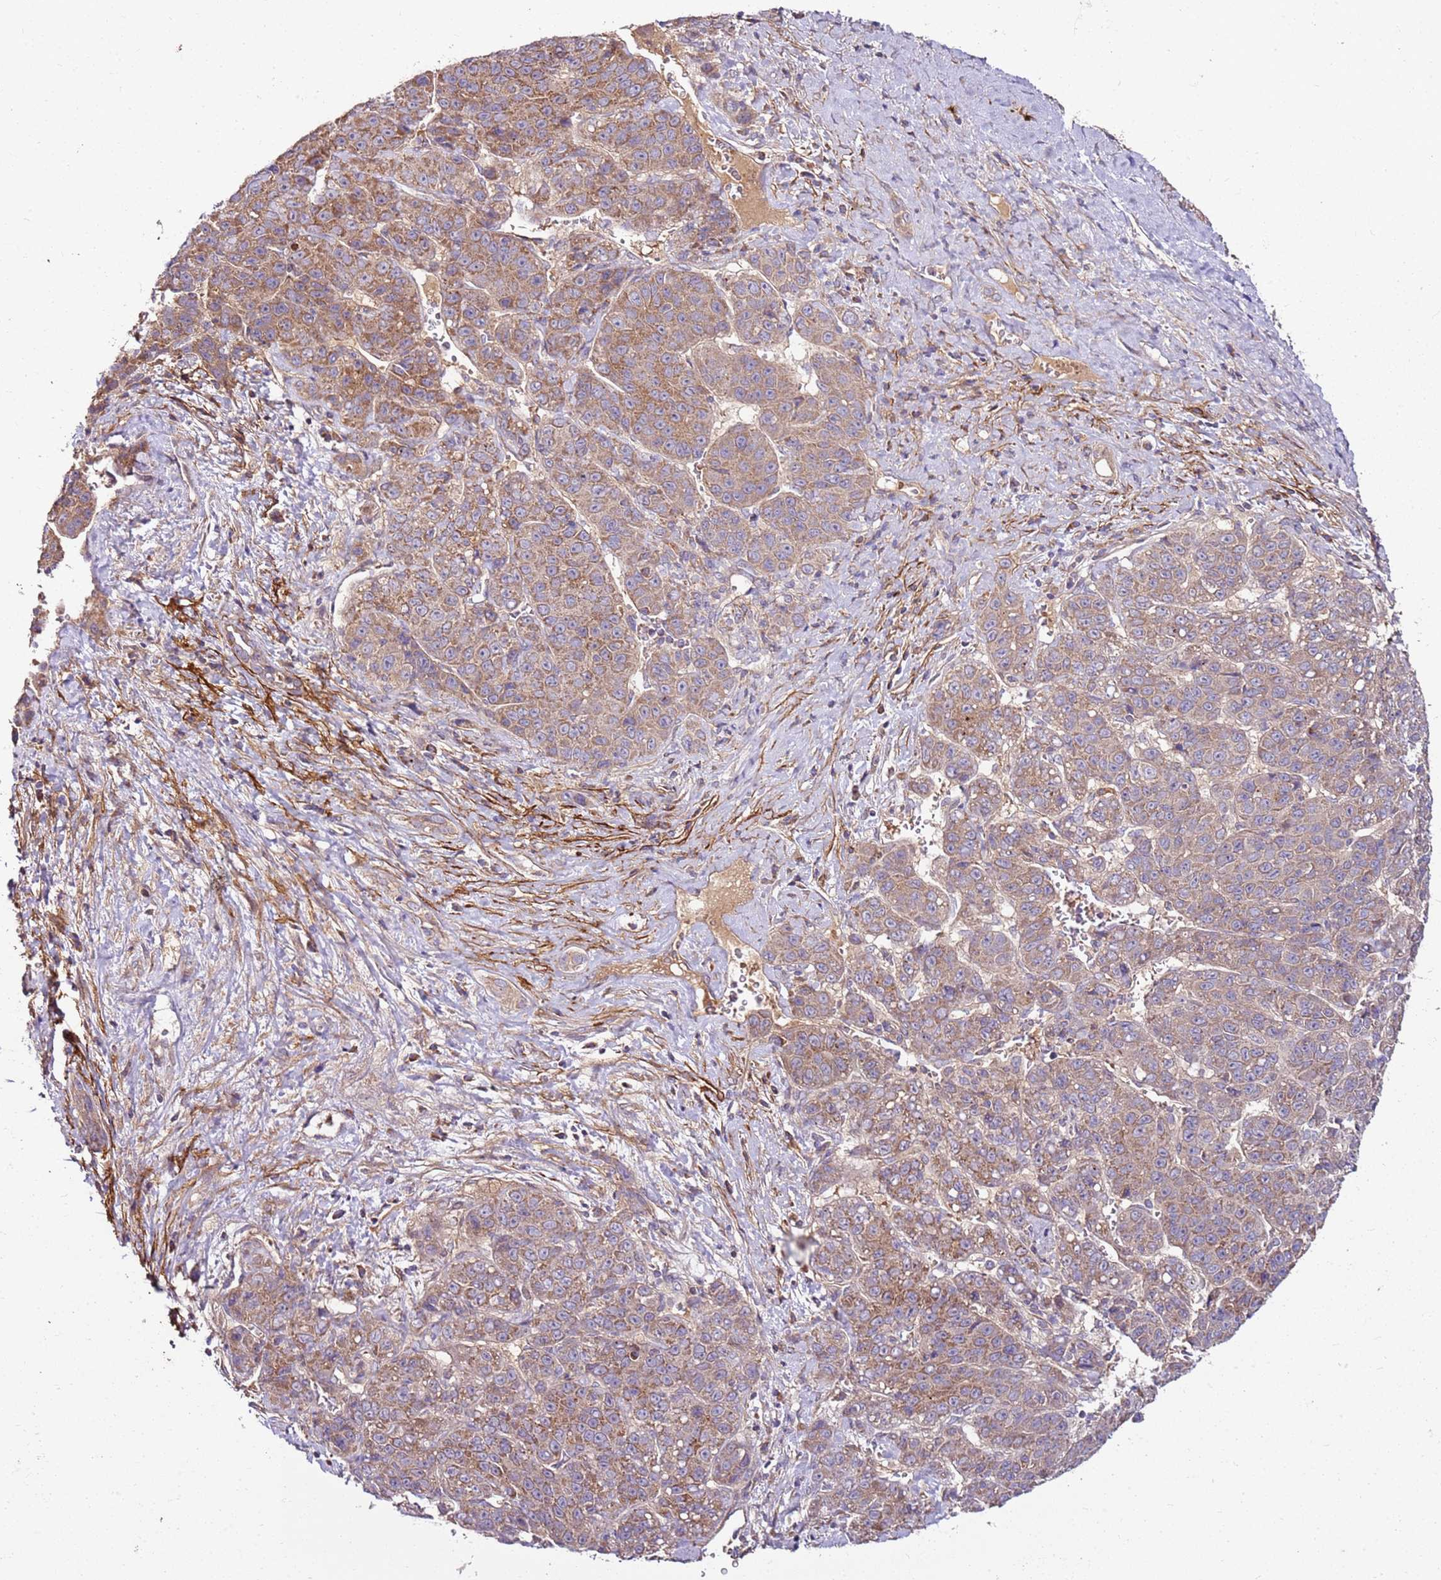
{"staining": {"intensity": "moderate", "quantity": "25%-75%", "location": "cytoplasmic/membranous"}, "tissue": "liver cancer", "cell_type": "Tumor cells", "image_type": "cancer", "snomed": [{"axis": "morphology", "description": "Carcinoma, Hepatocellular, NOS"}, {"axis": "topography", "description": "Liver"}], "caption": "Hepatocellular carcinoma (liver) tissue displays moderate cytoplasmic/membranous expression in about 25%-75% of tumor cells, visualized by immunohistochemistry.", "gene": "KRTAP21-3", "patient": {"sex": "female", "age": 53}}